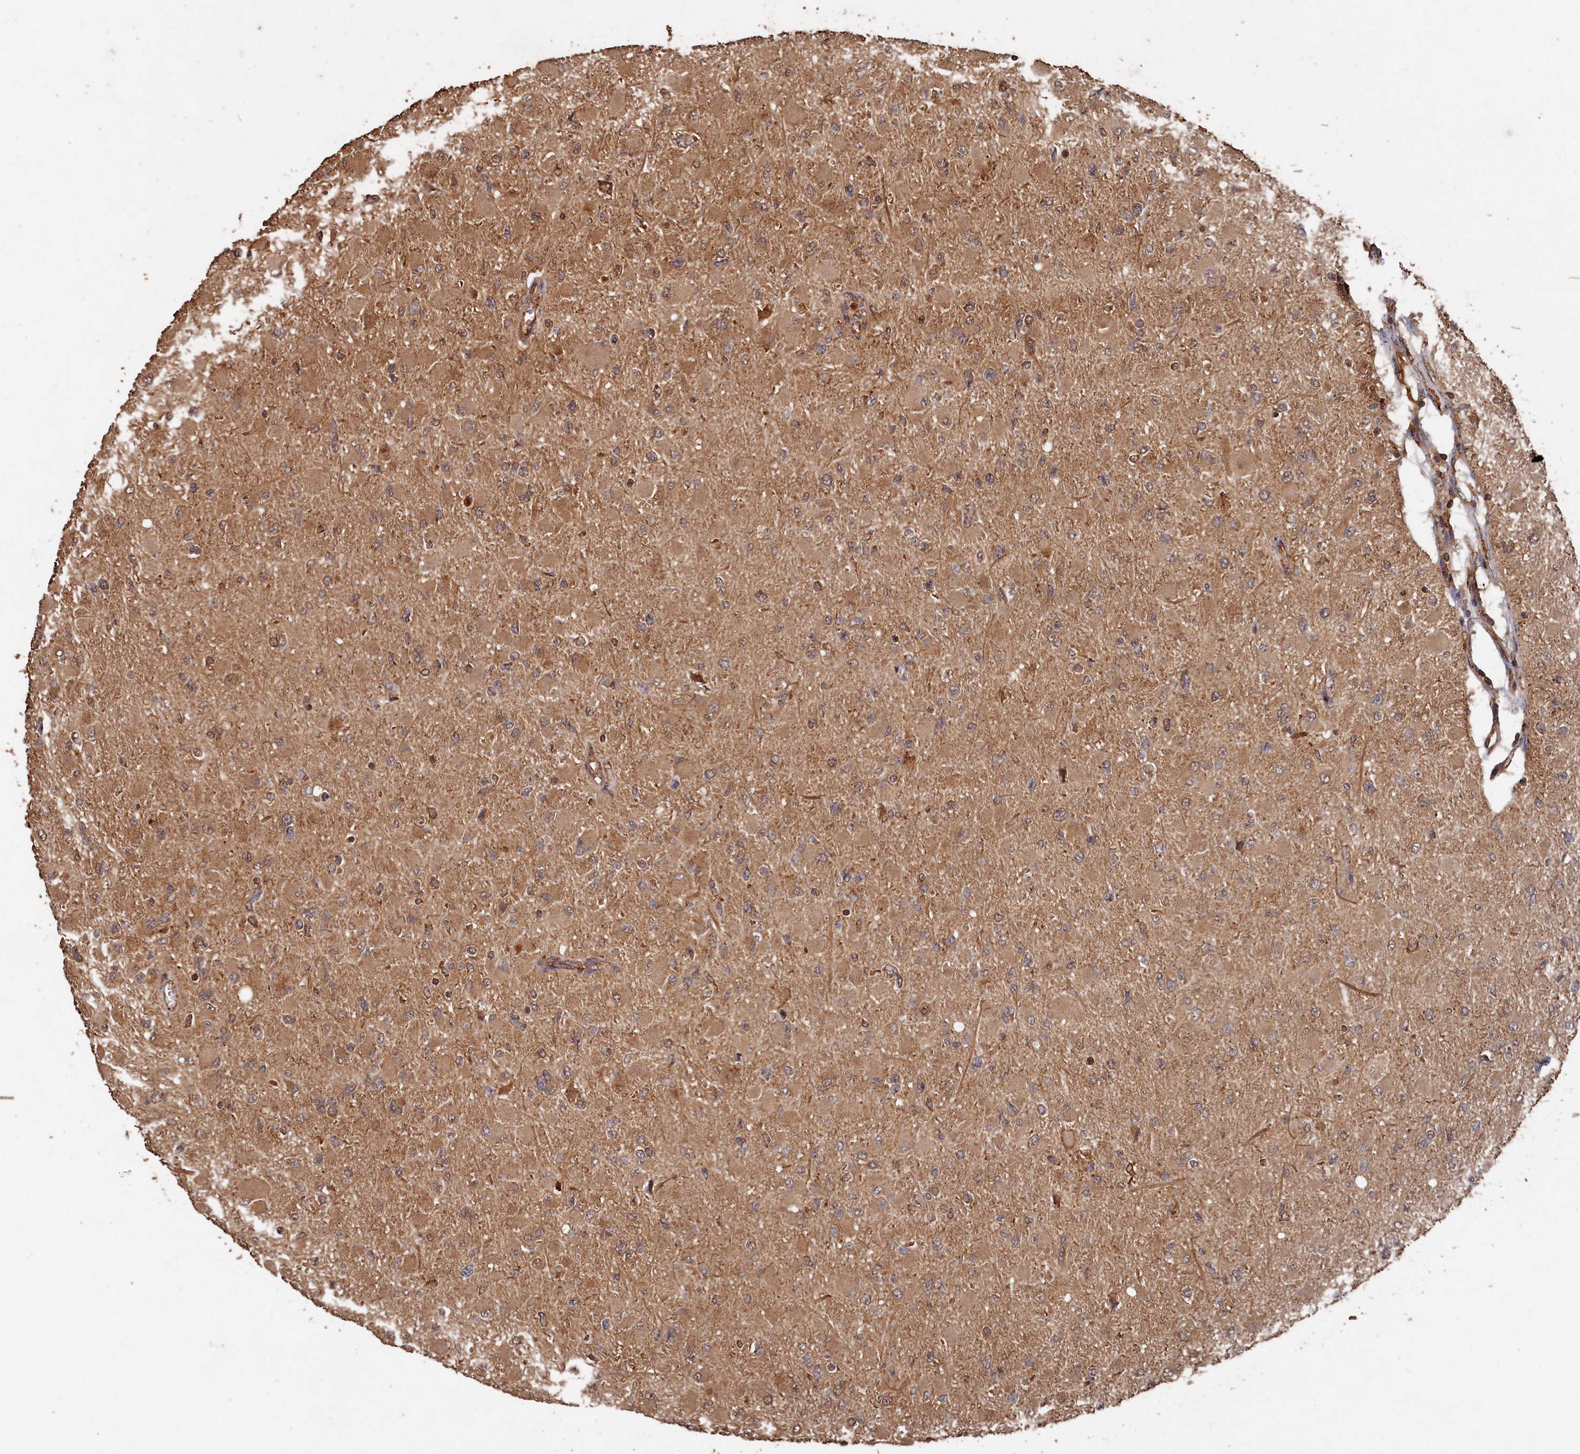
{"staining": {"intensity": "moderate", "quantity": ">75%", "location": "cytoplasmic/membranous"}, "tissue": "glioma", "cell_type": "Tumor cells", "image_type": "cancer", "snomed": [{"axis": "morphology", "description": "Glioma, malignant, High grade"}, {"axis": "topography", "description": "Cerebral cortex"}], "caption": "Immunohistochemical staining of malignant glioma (high-grade) exhibits medium levels of moderate cytoplasmic/membranous protein staining in approximately >75% of tumor cells. (DAB (3,3'-diaminobenzidine) IHC, brown staining for protein, blue staining for nuclei).", "gene": "SNX33", "patient": {"sex": "female", "age": 36}}